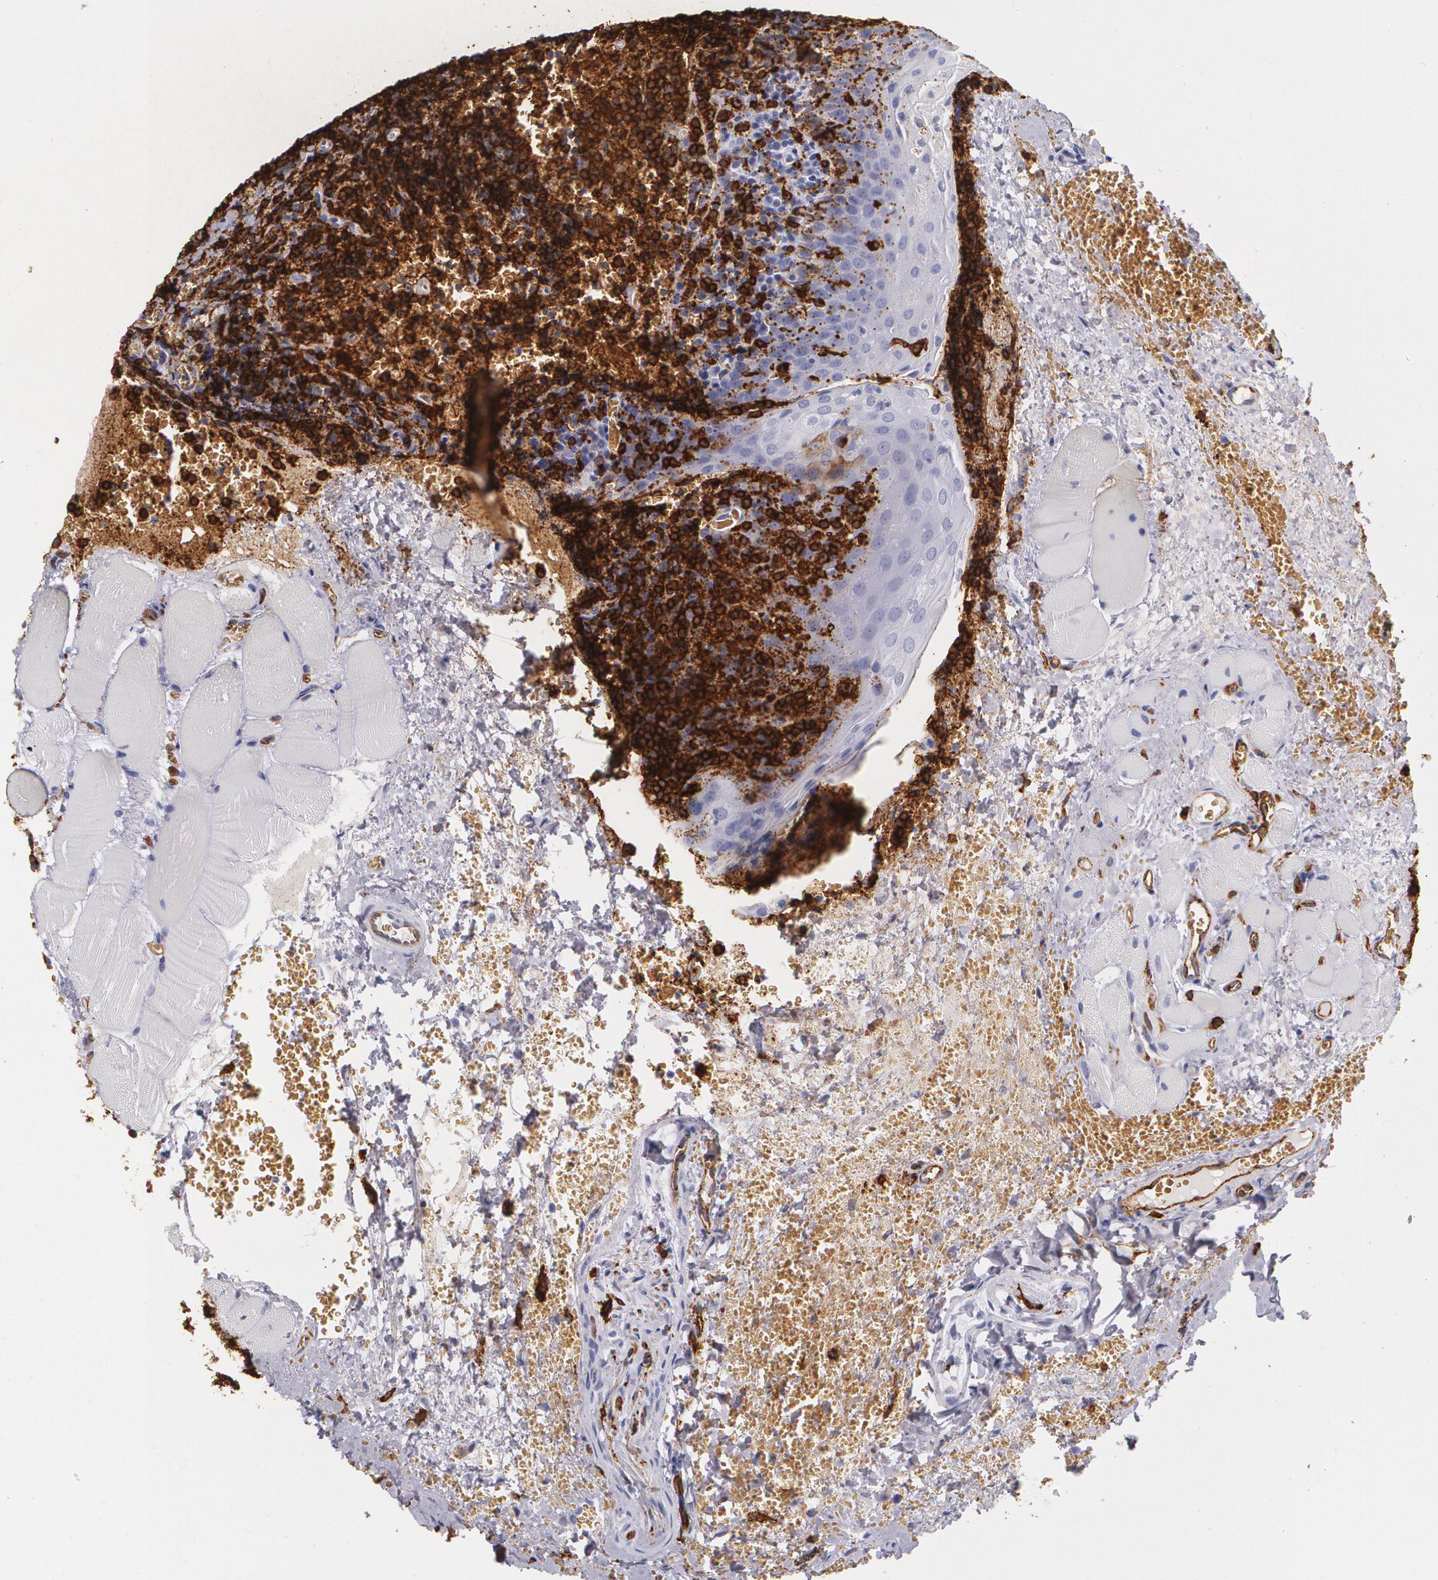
{"staining": {"intensity": "strong", "quantity": ">75%", "location": "cytoplasmic/membranous"}, "tissue": "tonsil", "cell_type": "Germinal center cells", "image_type": "normal", "snomed": [{"axis": "morphology", "description": "Normal tissue, NOS"}, {"axis": "topography", "description": "Tonsil"}], "caption": "Strong cytoplasmic/membranous protein positivity is present in approximately >75% of germinal center cells in tonsil.", "gene": "HLA", "patient": {"sex": "male", "age": 20}}